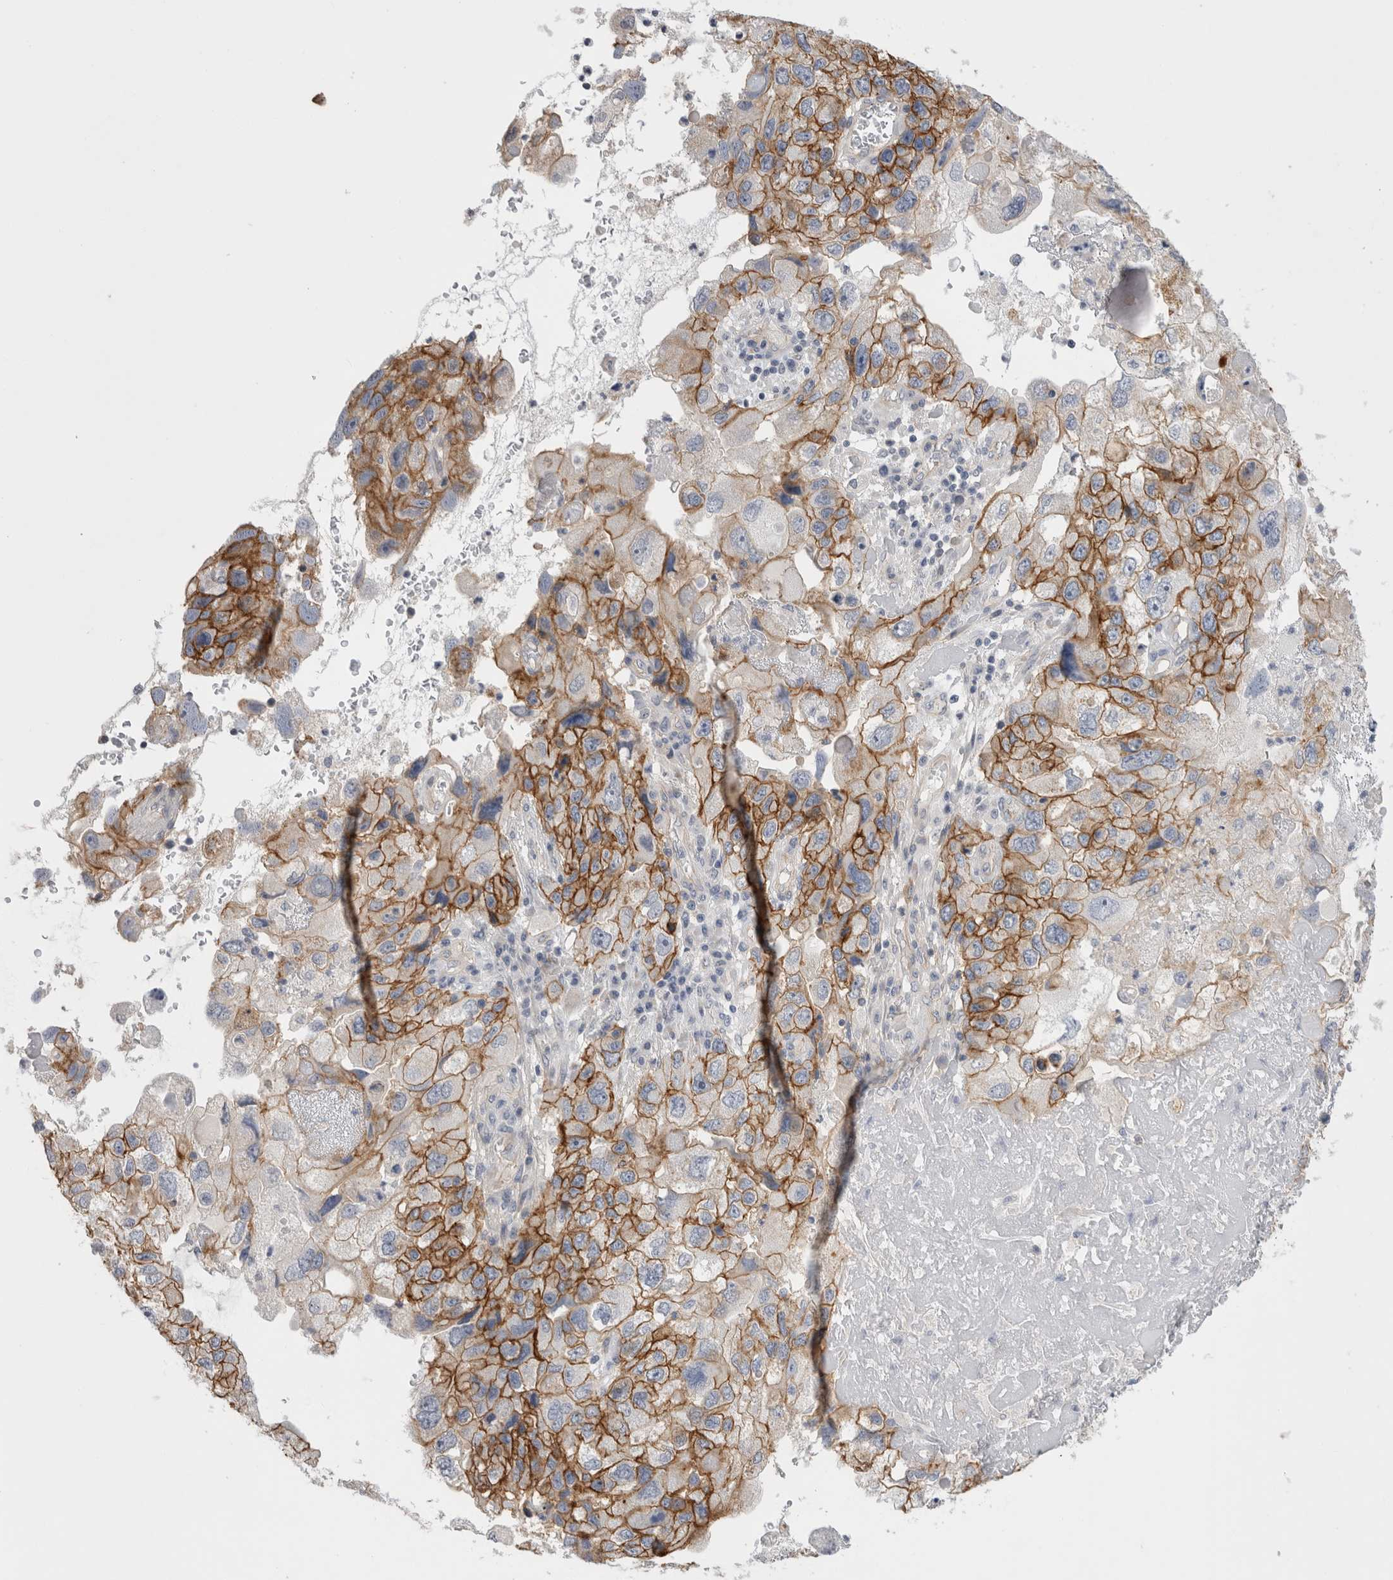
{"staining": {"intensity": "moderate", "quantity": ">75%", "location": "cytoplasmic/membranous"}, "tissue": "endometrial cancer", "cell_type": "Tumor cells", "image_type": "cancer", "snomed": [{"axis": "morphology", "description": "Adenocarcinoma, NOS"}, {"axis": "topography", "description": "Endometrium"}], "caption": "Human endometrial cancer stained for a protein (brown) reveals moderate cytoplasmic/membranous positive staining in approximately >75% of tumor cells.", "gene": "VANGL1", "patient": {"sex": "female", "age": 49}}